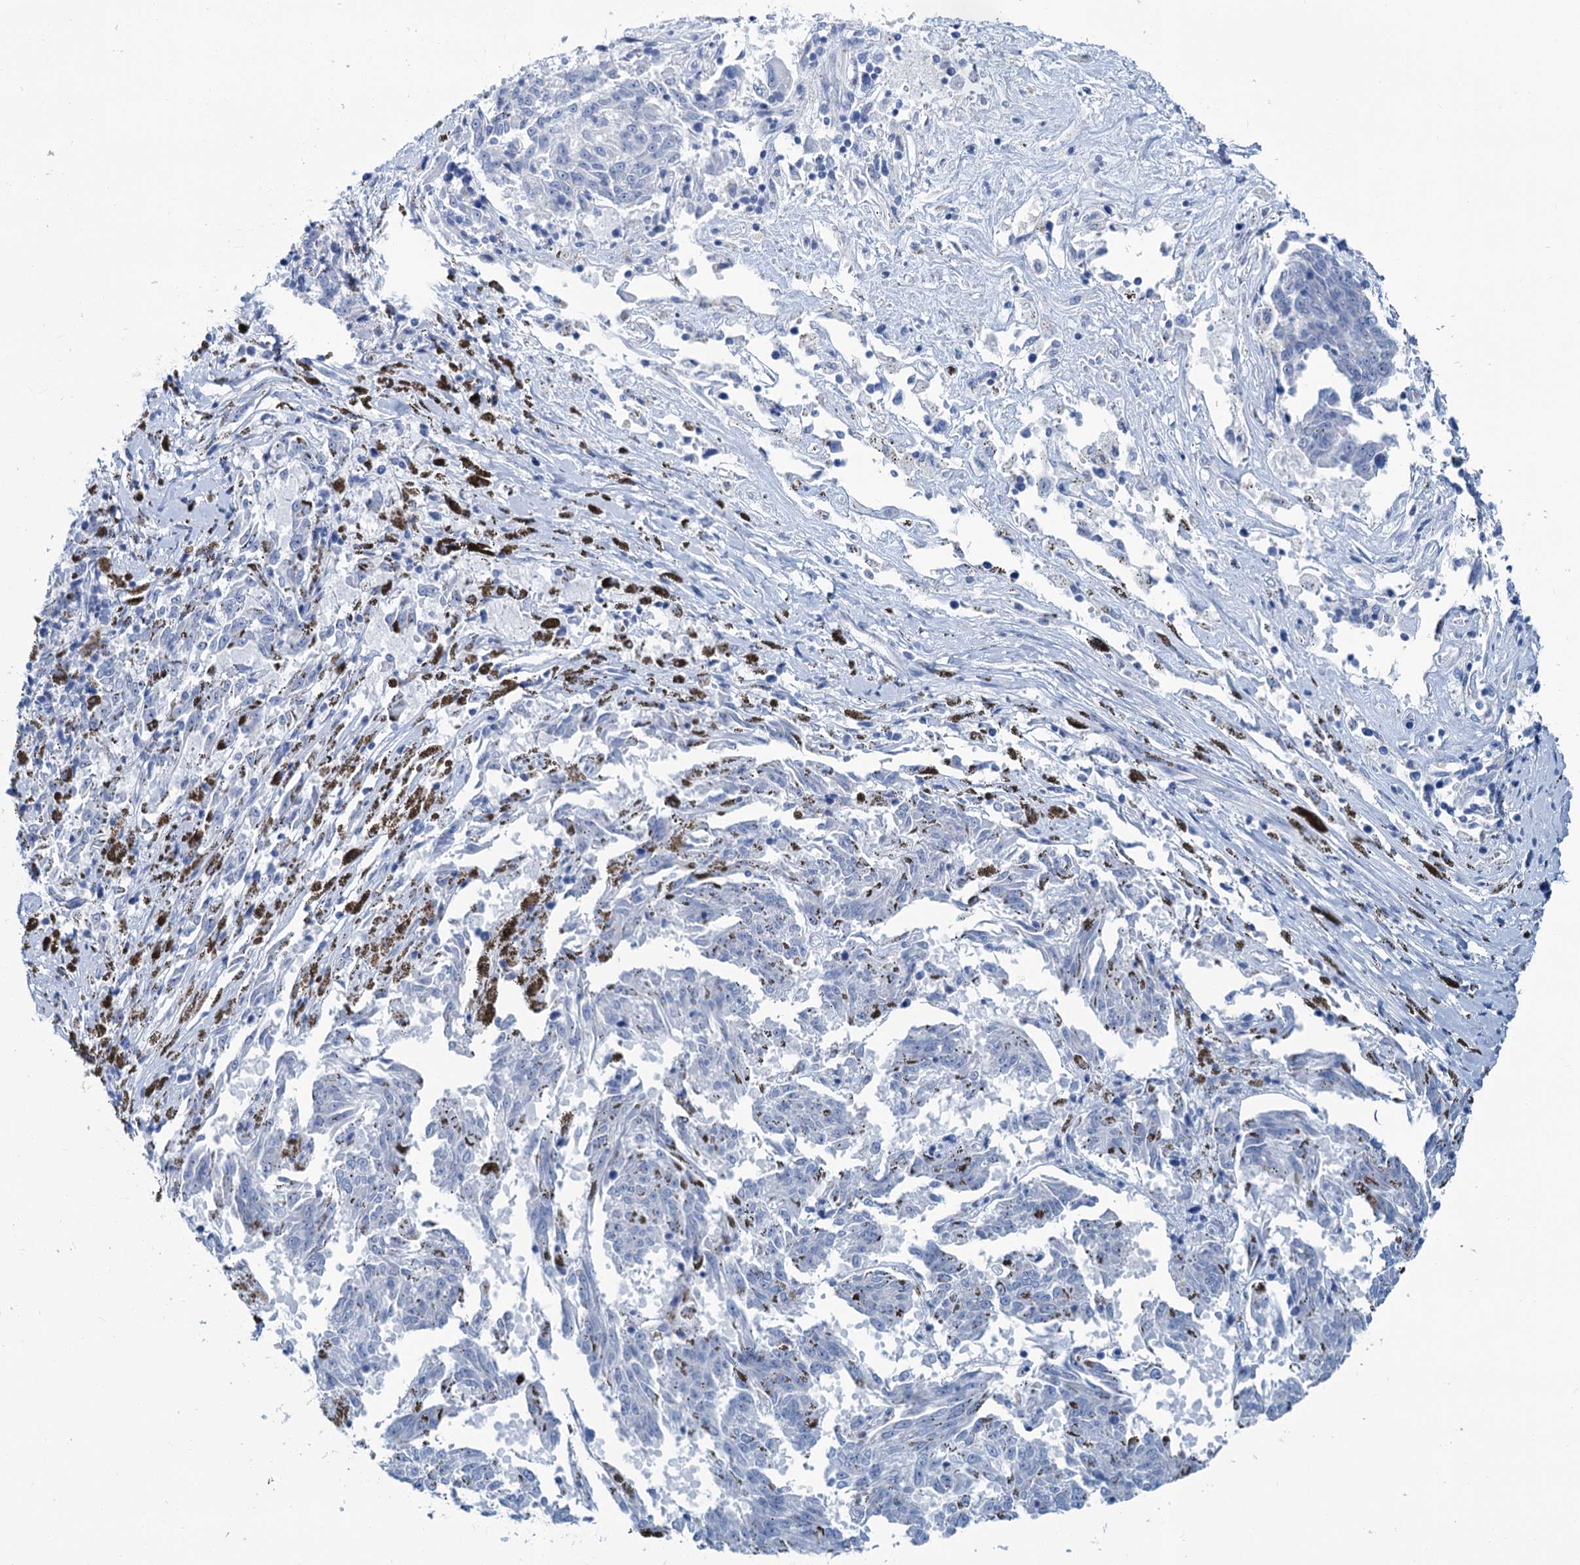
{"staining": {"intensity": "negative", "quantity": "none", "location": "none"}, "tissue": "melanoma", "cell_type": "Tumor cells", "image_type": "cancer", "snomed": [{"axis": "morphology", "description": "Malignant melanoma, NOS"}, {"axis": "topography", "description": "Skin"}], "caption": "This is an immunohistochemistry histopathology image of human malignant melanoma. There is no positivity in tumor cells.", "gene": "SLC1A3", "patient": {"sex": "female", "age": 72}}